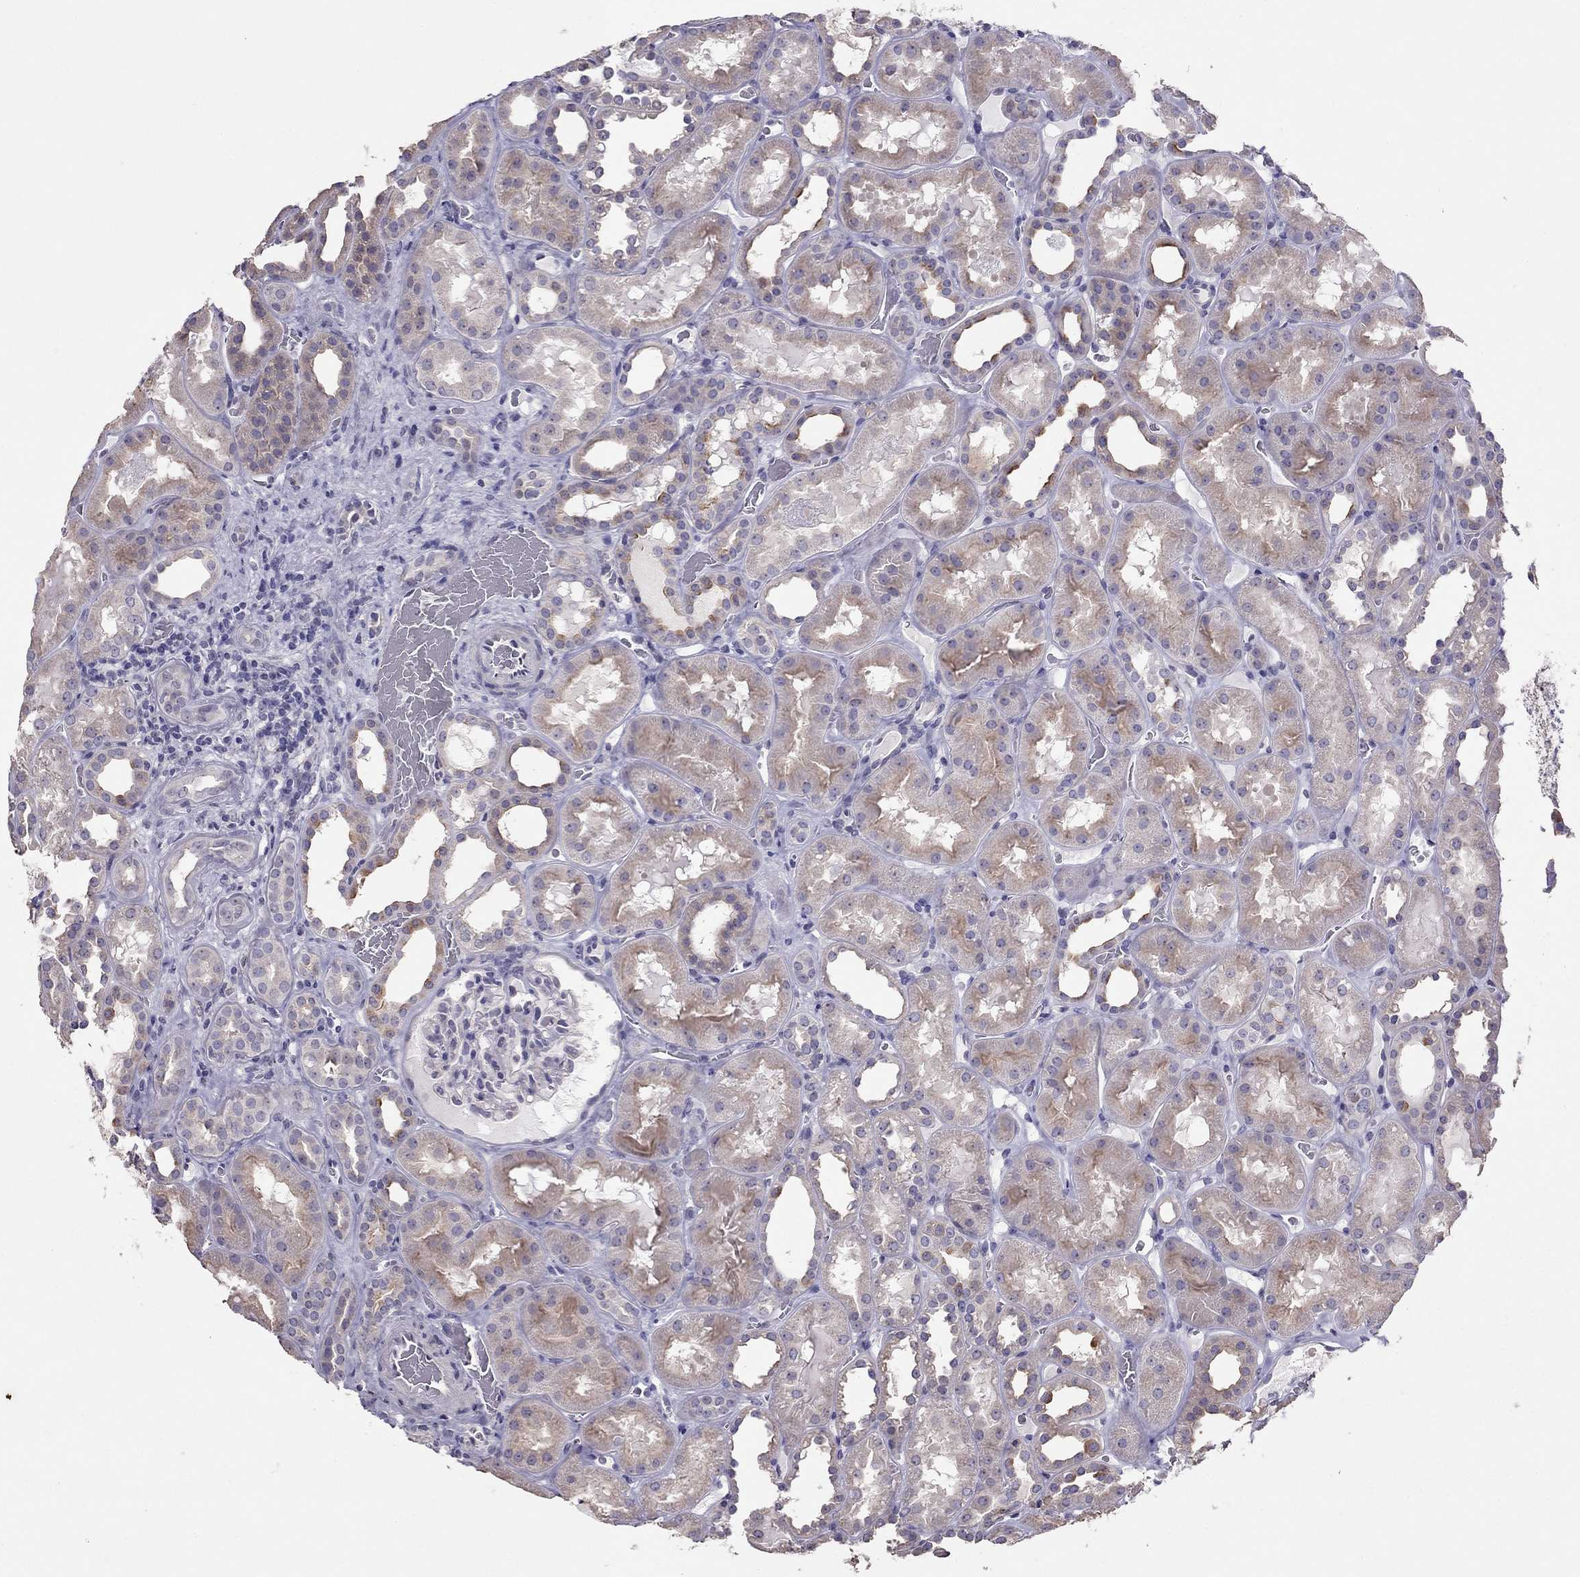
{"staining": {"intensity": "negative", "quantity": "none", "location": "none"}, "tissue": "kidney", "cell_type": "Cells in glomeruli", "image_type": "normal", "snomed": [{"axis": "morphology", "description": "Normal tissue, NOS"}, {"axis": "topography", "description": "Kidney"}], "caption": "Micrograph shows no significant protein expression in cells in glomeruli of benign kidney. The staining was performed using DAB to visualize the protein expression in brown, while the nuclei were stained in blue with hematoxylin (Magnification: 20x).", "gene": "LRRC46", "patient": {"sex": "female", "age": 41}}